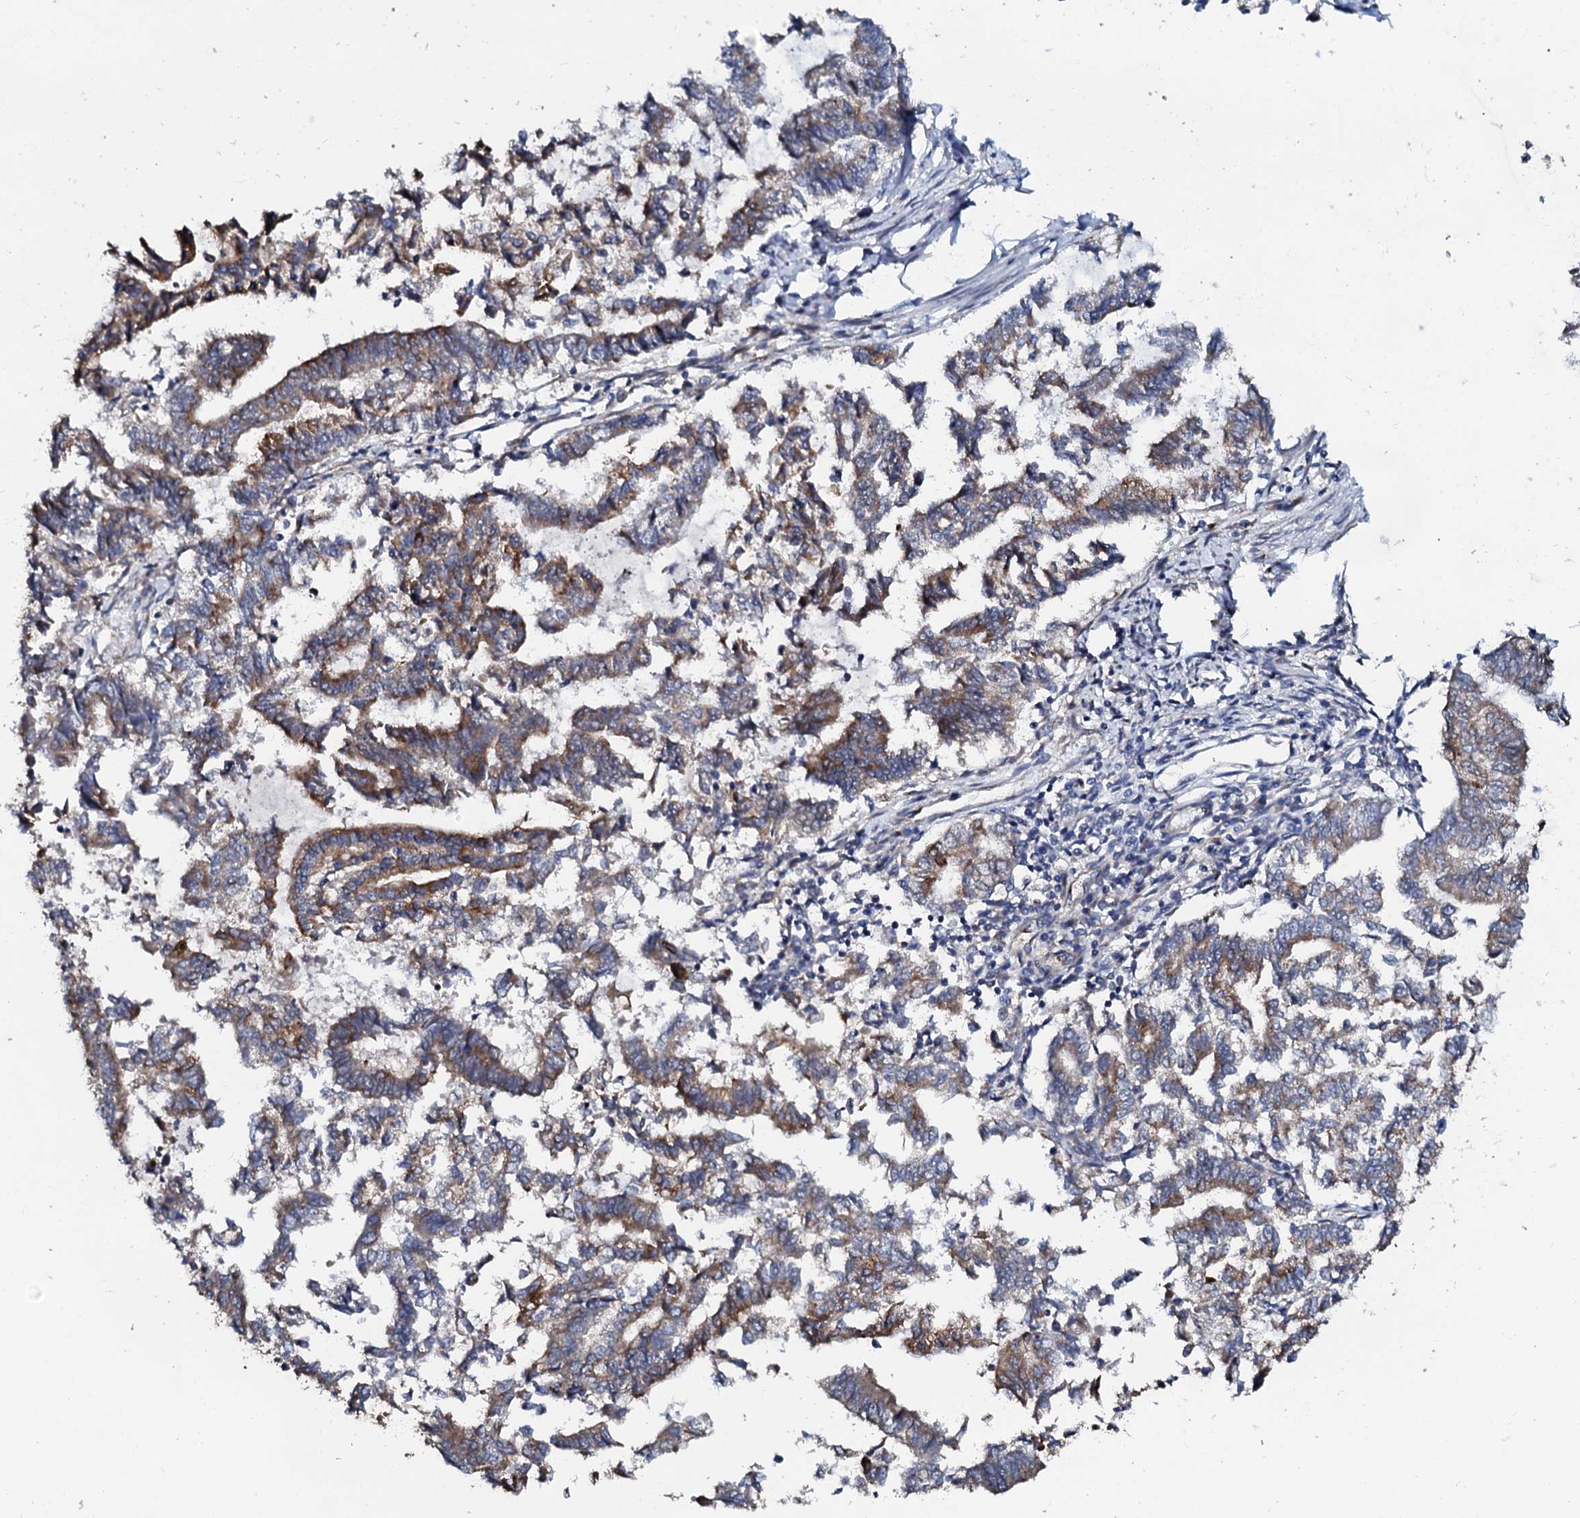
{"staining": {"intensity": "moderate", "quantity": "25%-75%", "location": "cytoplasmic/membranous"}, "tissue": "endometrial cancer", "cell_type": "Tumor cells", "image_type": "cancer", "snomed": [{"axis": "morphology", "description": "Adenocarcinoma, NOS"}, {"axis": "topography", "description": "Endometrium"}], "caption": "DAB immunohistochemical staining of human endometrial adenocarcinoma reveals moderate cytoplasmic/membranous protein staining in approximately 25%-75% of tumor cells.", "gene": "GLCE", "patient": {"sex": "female", "age": 79}}